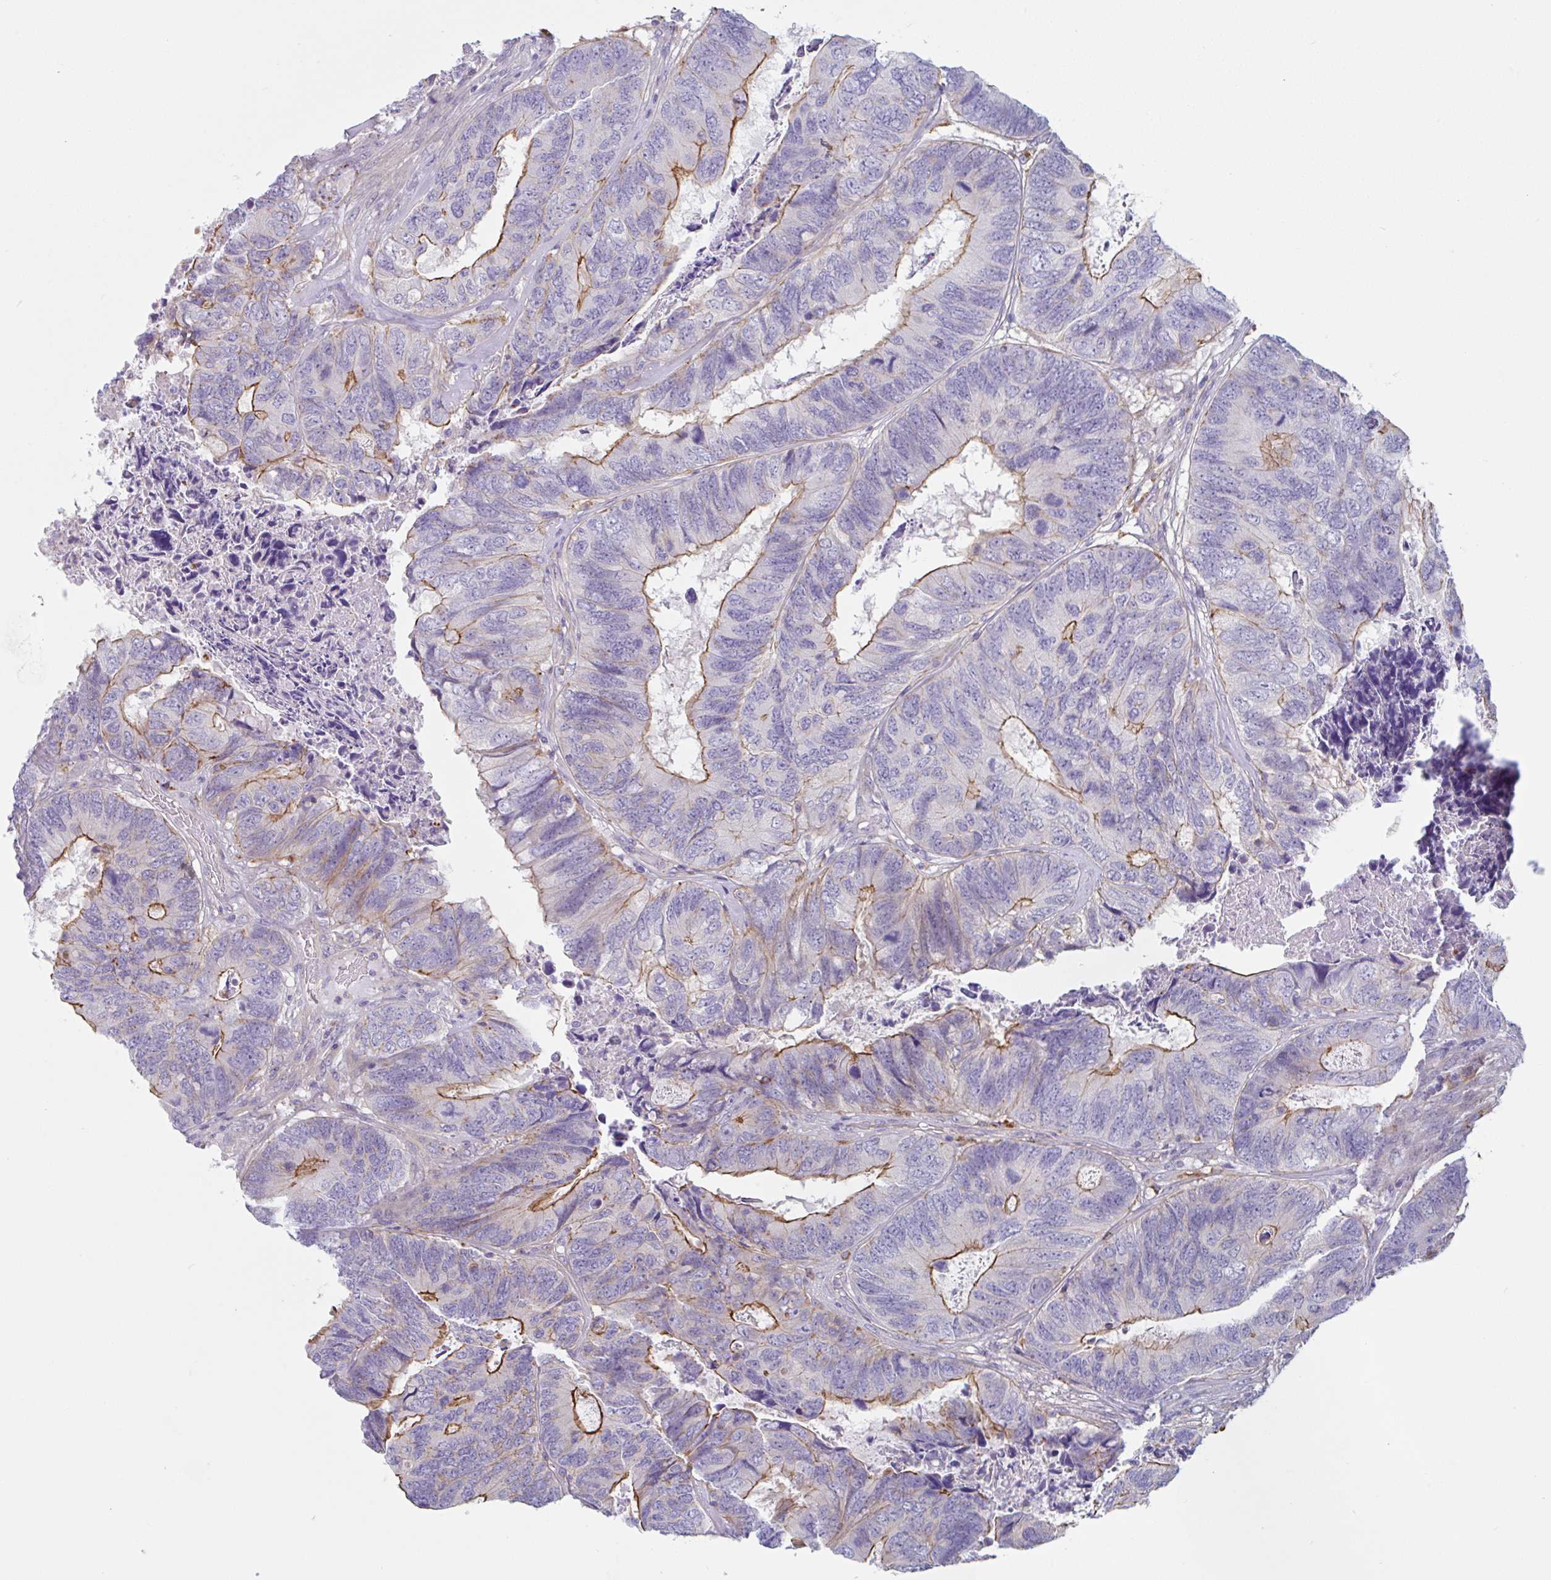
{"staining": {"intensity": "moderate", "quantity": "25%-75%", "location": "cytoplasmic/membranous"}, "tissue": "colorectal cancer", "cell_type": "Tumor cells", "image_type": "cancer", "snomed": [{"axis": "morphology", "description": "Adenocarcinoma, NOS"}, {"axis": "topography", "description": "Colon"}], "caption": "Approximately 25%-75% of tumor cells in colorectal cancer exhibit moderate cytoplasmic/membranous protein positivity as visualized by brown immunohistochemical staining.", "gene": "LENG9", "patient": {"sex": "female", "age": 67}}